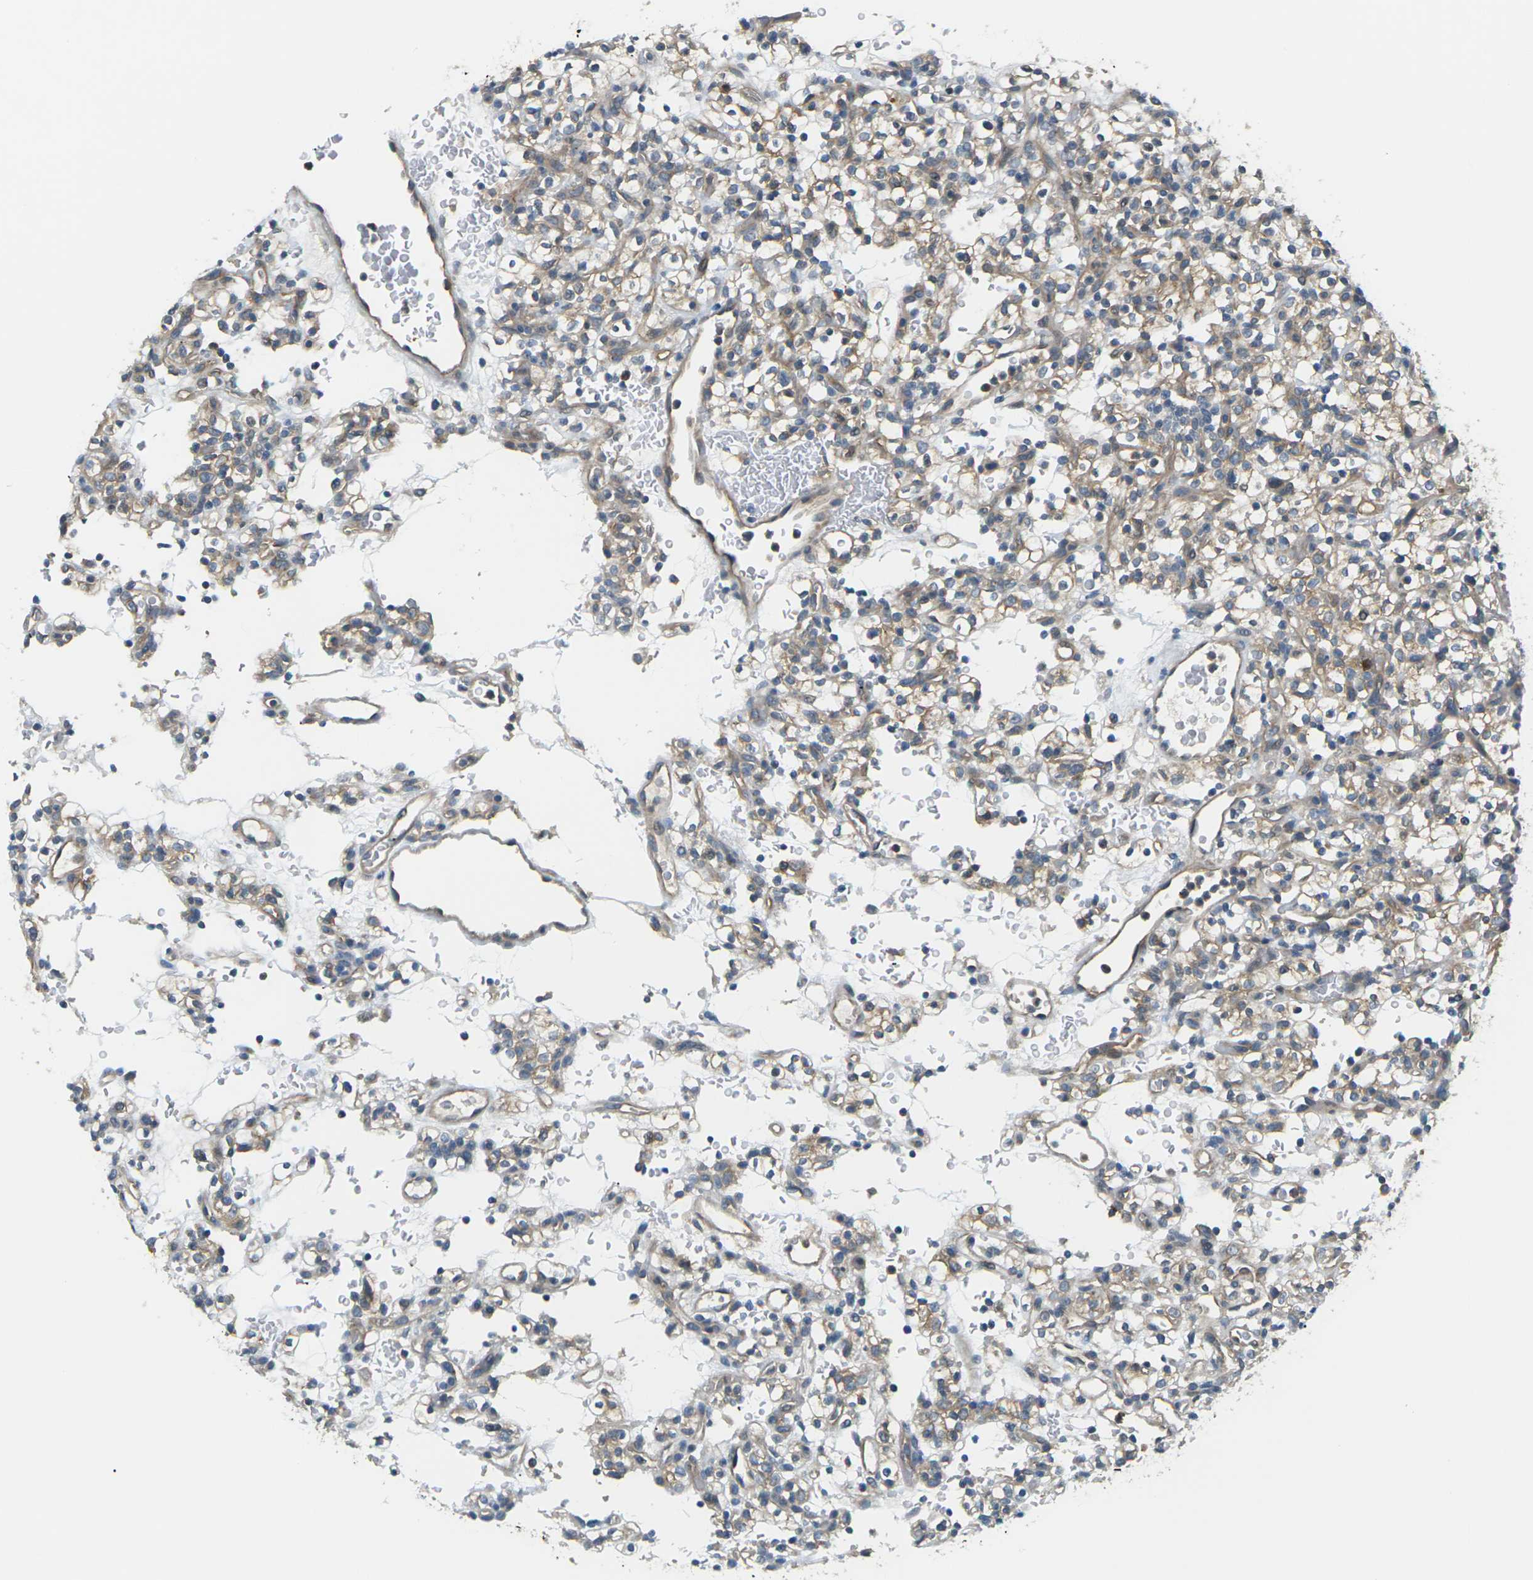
{"staining": {"intensity": "weak", "quantity": "25%-75%", "location": "cytoplasmic/membranous"}, "tissue": "renal cancer", "cell_type": "Tumor cells", "image_type": "cancer", "snomed": [{"axis": "morphology", "description": "Normal tissue, NOS"}, {"axis": "morphology", "description": "Adenocarcinoma, NOS"}, {"axis": "topography", "description": "Kidney"}], "caption": "The image reveals immunohistochemical staining of renal adenocarcinoma. There is weak cytoplasmic/membranous expression is appreciated in about 25%-75% of tumor cells.", "gene": "SLC13A3", "patient": {"sex": "female", "age": 72}}